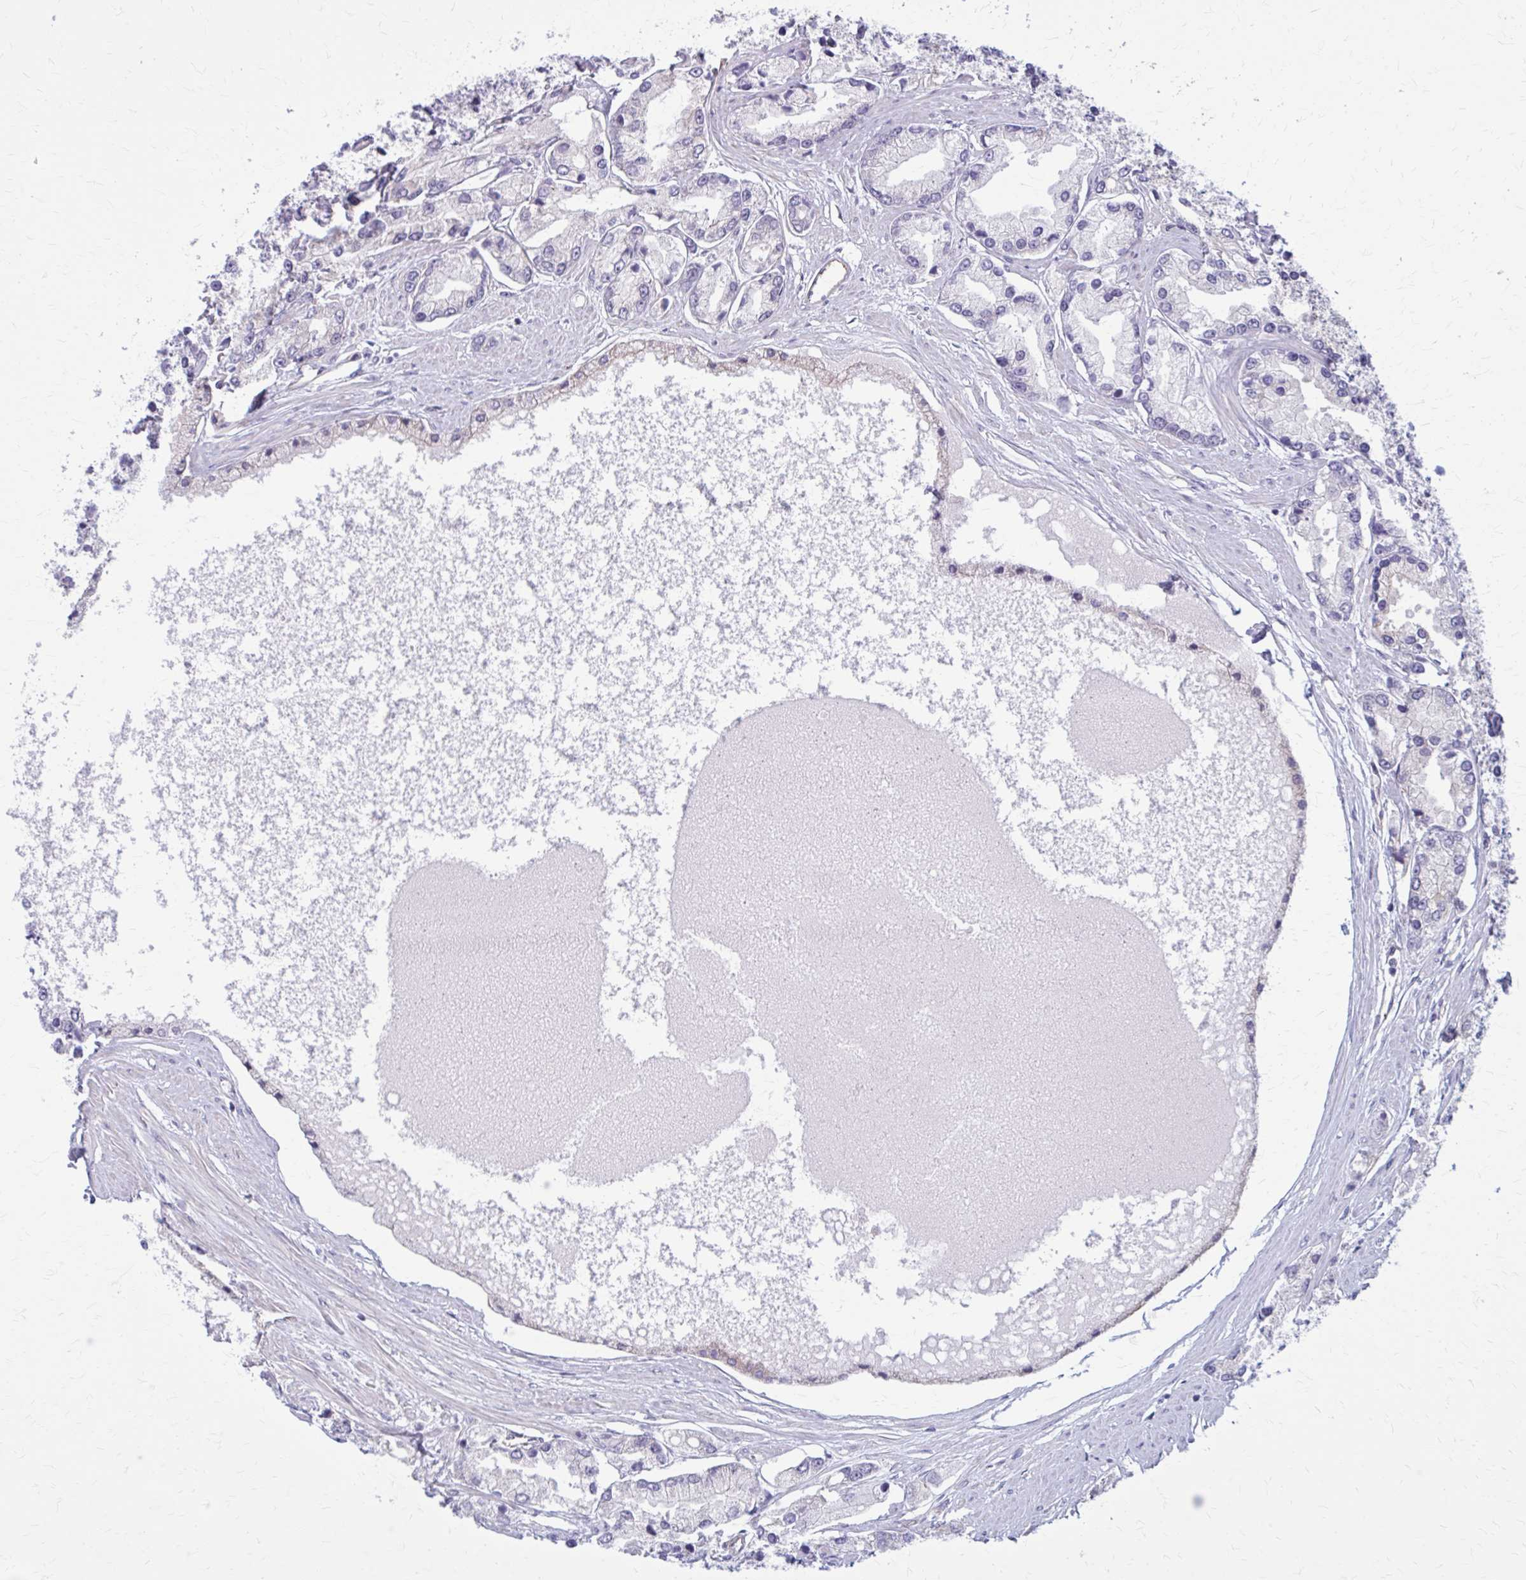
{"staining": {"intensity": "negative", "quantity": "none", "location": "none"}, "tissue": "prostate cancer", "cell_type": "Tumor cells", "image_type": "cancer", "snomed": [{"axis": "morphology", "description": "Adenocarcinoma, High grade"}, {"axis": "topography", "description": "Prostate"}], "caption": "The immunohistochemistry photomicrograph has no significant expression in tumor cells of prostate cancer (adenocarcinoma (high-grade)) tissue.", "gene": "ZDHHC7", "patient": {"sex": "male", "age": 66}}